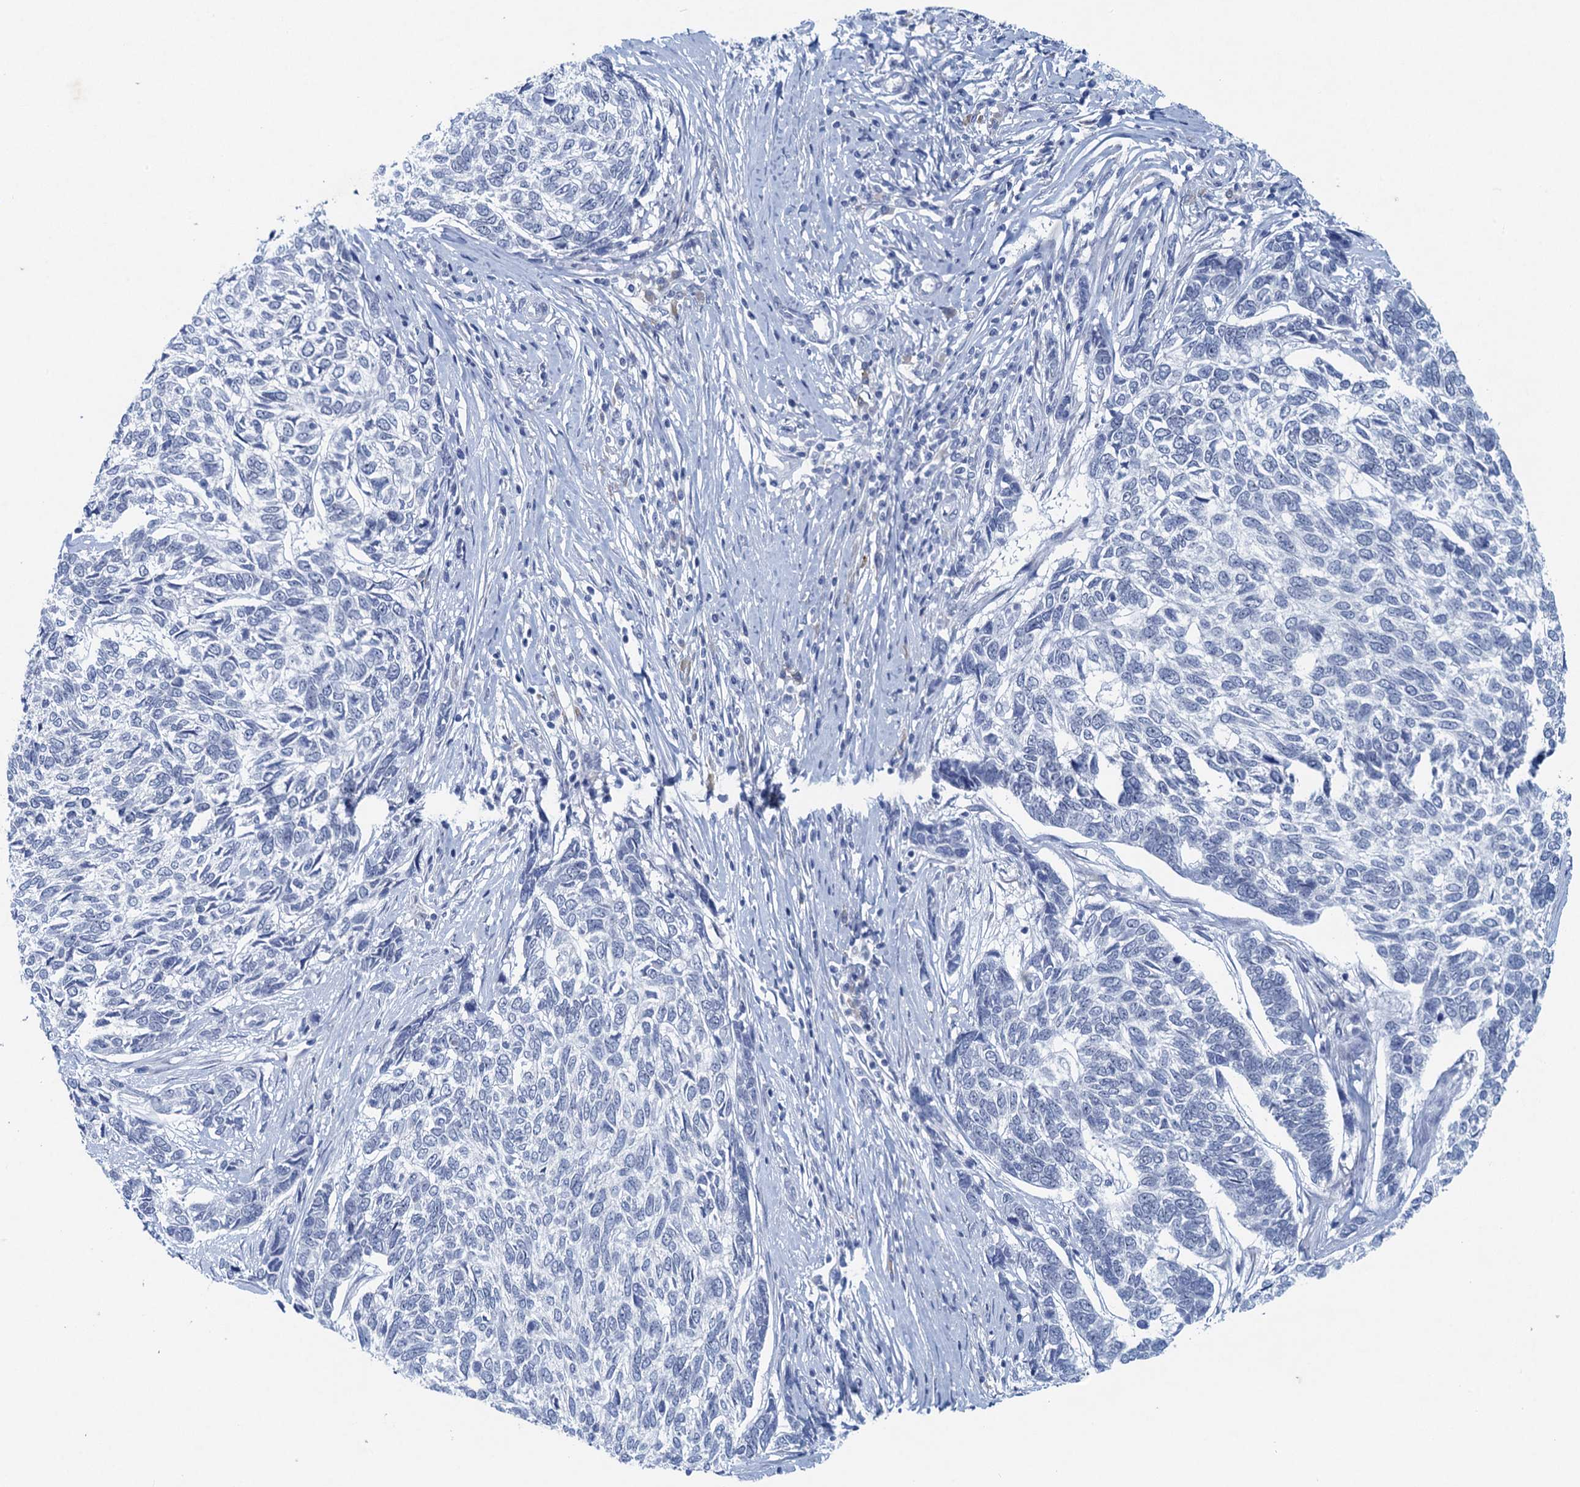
{"staining": {"intensity": "negative", "quantity": "none", "location": "none"}, "tissue": "skin cancer", "cell_type": "Tumor cells", "image_type": "cancer", "snomed": [{"axis": "morphology", "description": "Basal cell carcinoma"}, {"axis": "topography", "description": "Skin"}], "caption": "Micrograph shows no significant protein staining in tumor cells of basal cell carcinoma (skin).", "gene": "HAPSTR1", "patient": {"sex": "female", "age": 65}}